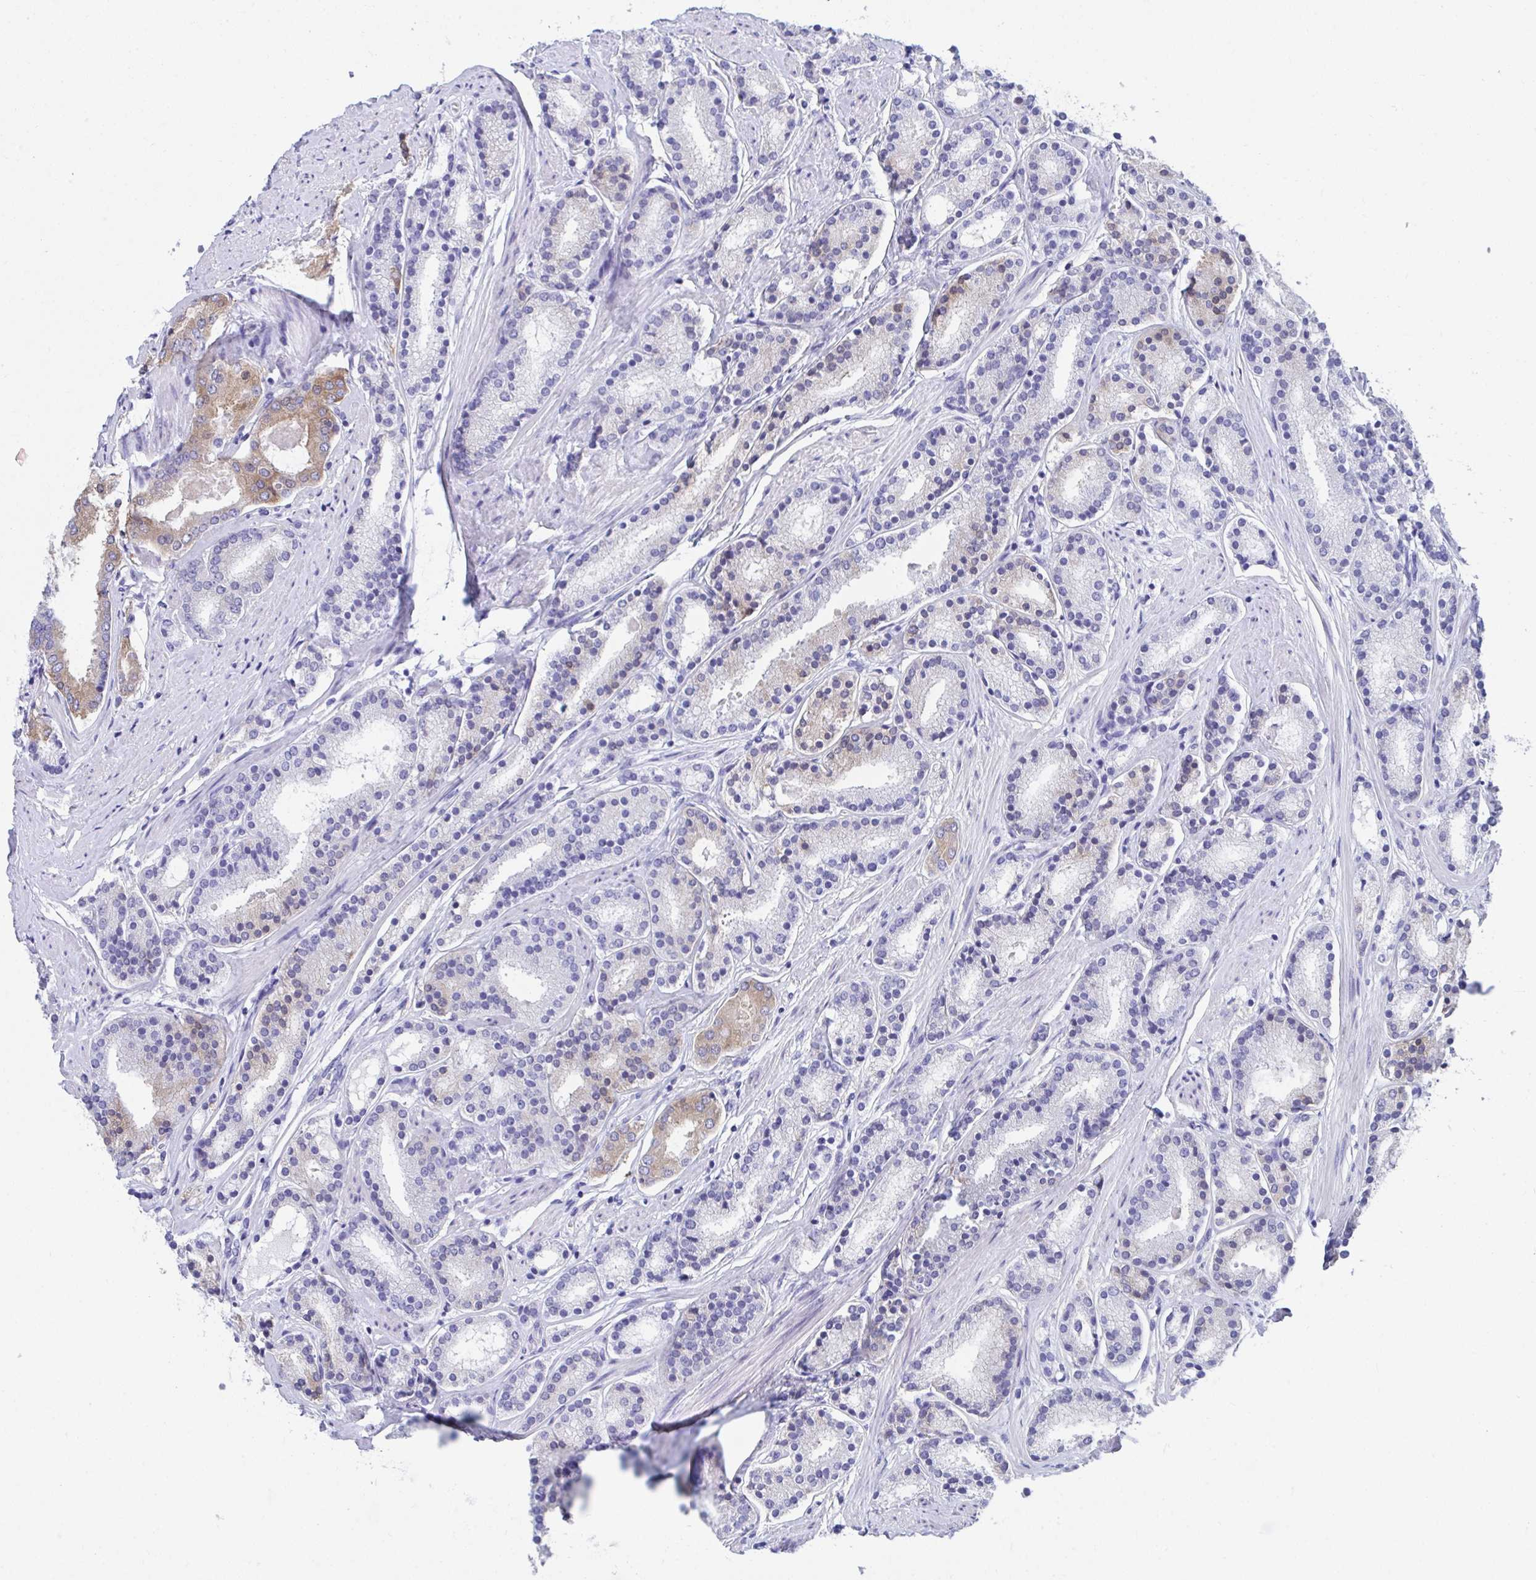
{"staining": {"intensity": "negative", "quantity": "none", "location": "none"}, "tissue": "prostate cancer", "cell_type": "Tumor cells", "image_type": "cancer", "snomed": [{"axis": "morphology", "description": "Adenocarcinoma, High grade"}, {"axis": "topography", "description": "Prostate"}], "caption": "A high-resolution photomicrograph shows immunohistochemistry (IHC) staining of high-grade adenocarcinoma (prostate), which reveals no significant staining in tumor cells.", "gene": "HGD", "patient": {"sex": "male", "age": 63}}